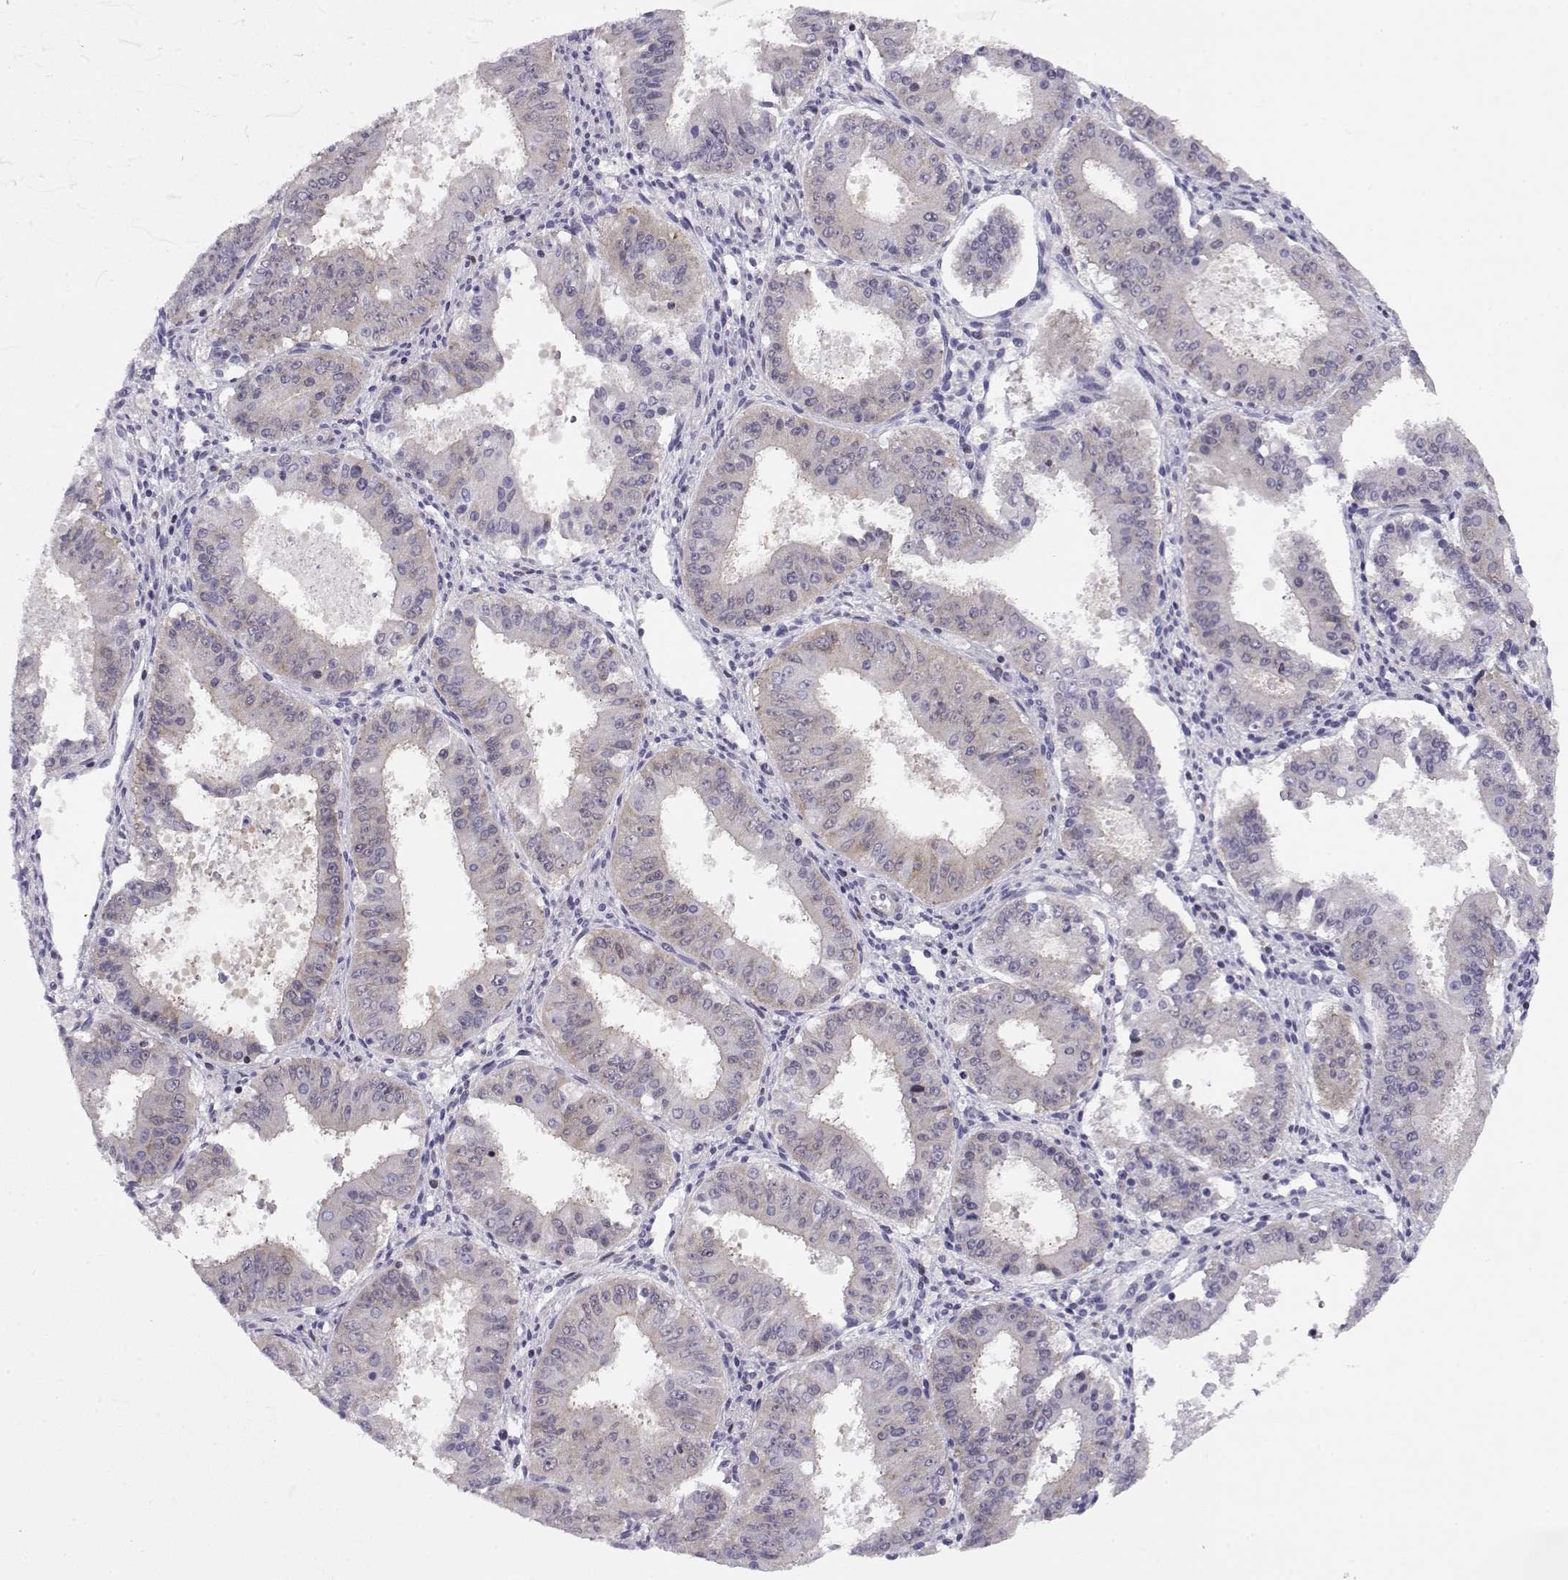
{"staining": {"intensity": "weak", "quantity": "<25%", "location": "cytoplasmic/membranous"}, "tissue": "ovarian cancer", "cell_type": "Tumor cells", "image_type": "cancer", "snomed": [{"axis": "morphology", "description": "Carcinoma, endometroid"}, {"axis": "topography", "description": "Ovary"}], "caption": "This histopathology image is of ovarian endometroid carcinoma stained with IHC to label a protein in brown with the nuclei are counter-stained blue. There is no expression in tumor cells.", "gene": "CRX", "patient": {"sex": "female", "age": 42}}